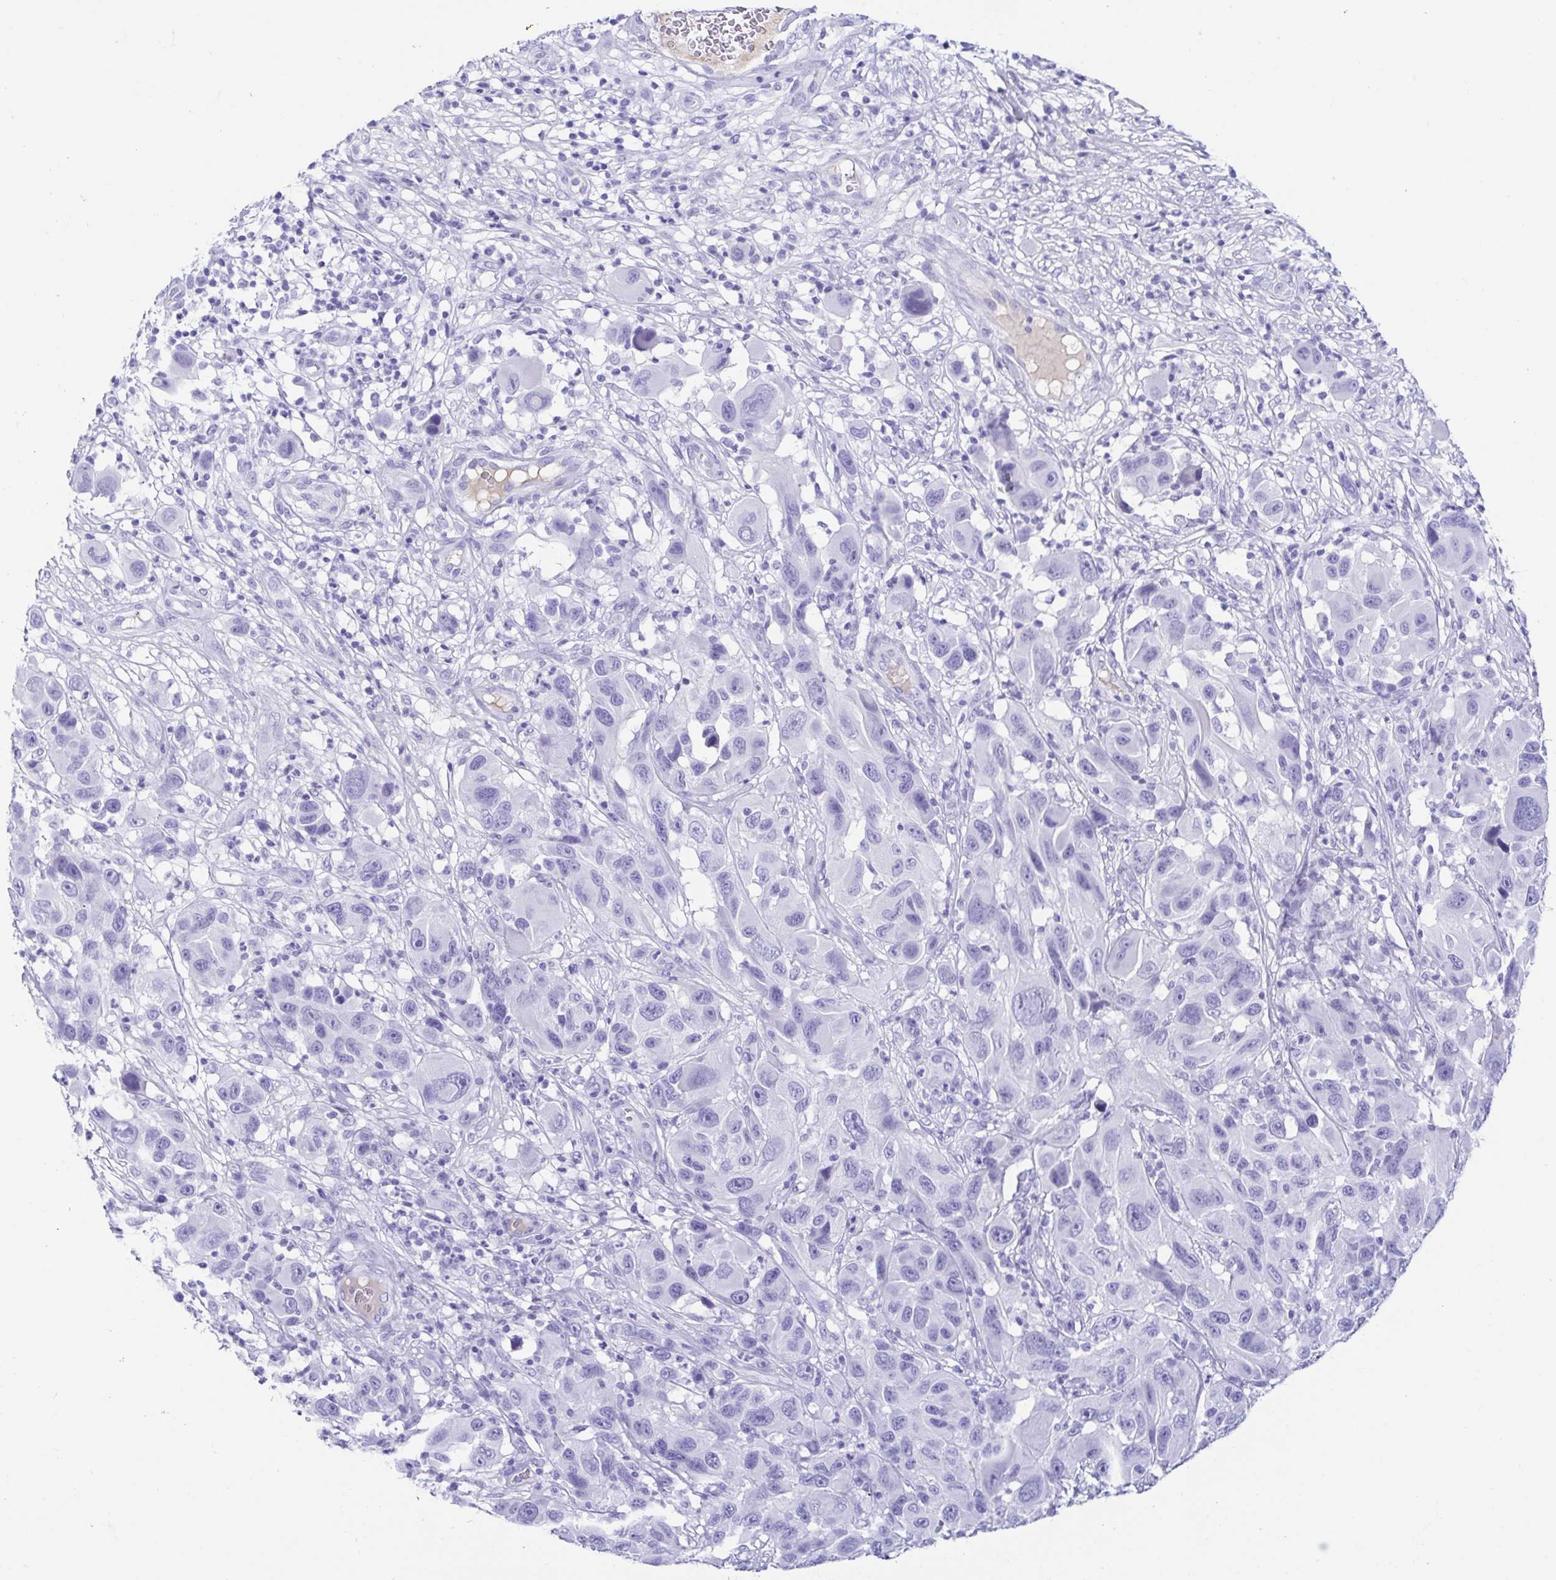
{"staining": {"intensity": "negative", "quantity": "none", "location": "none"}, "tissue": "melanoma", "cell_type": "Tumor cells", "image_type": "cancer", "snomed": [{"axis": "morphology", "description": "Malignant melanoma, NOS"}, {"axis": "topography", "description": "Skin"}], "caption": "IHC image of human melanoma stained for a protein (brown), which shows no positivity in tumor cells. (DAB immunohistochemistry (IHC) with hematoxylin counter stain).", "gene": "GKN1", "patient": {"sex": "male", "age": 53}}